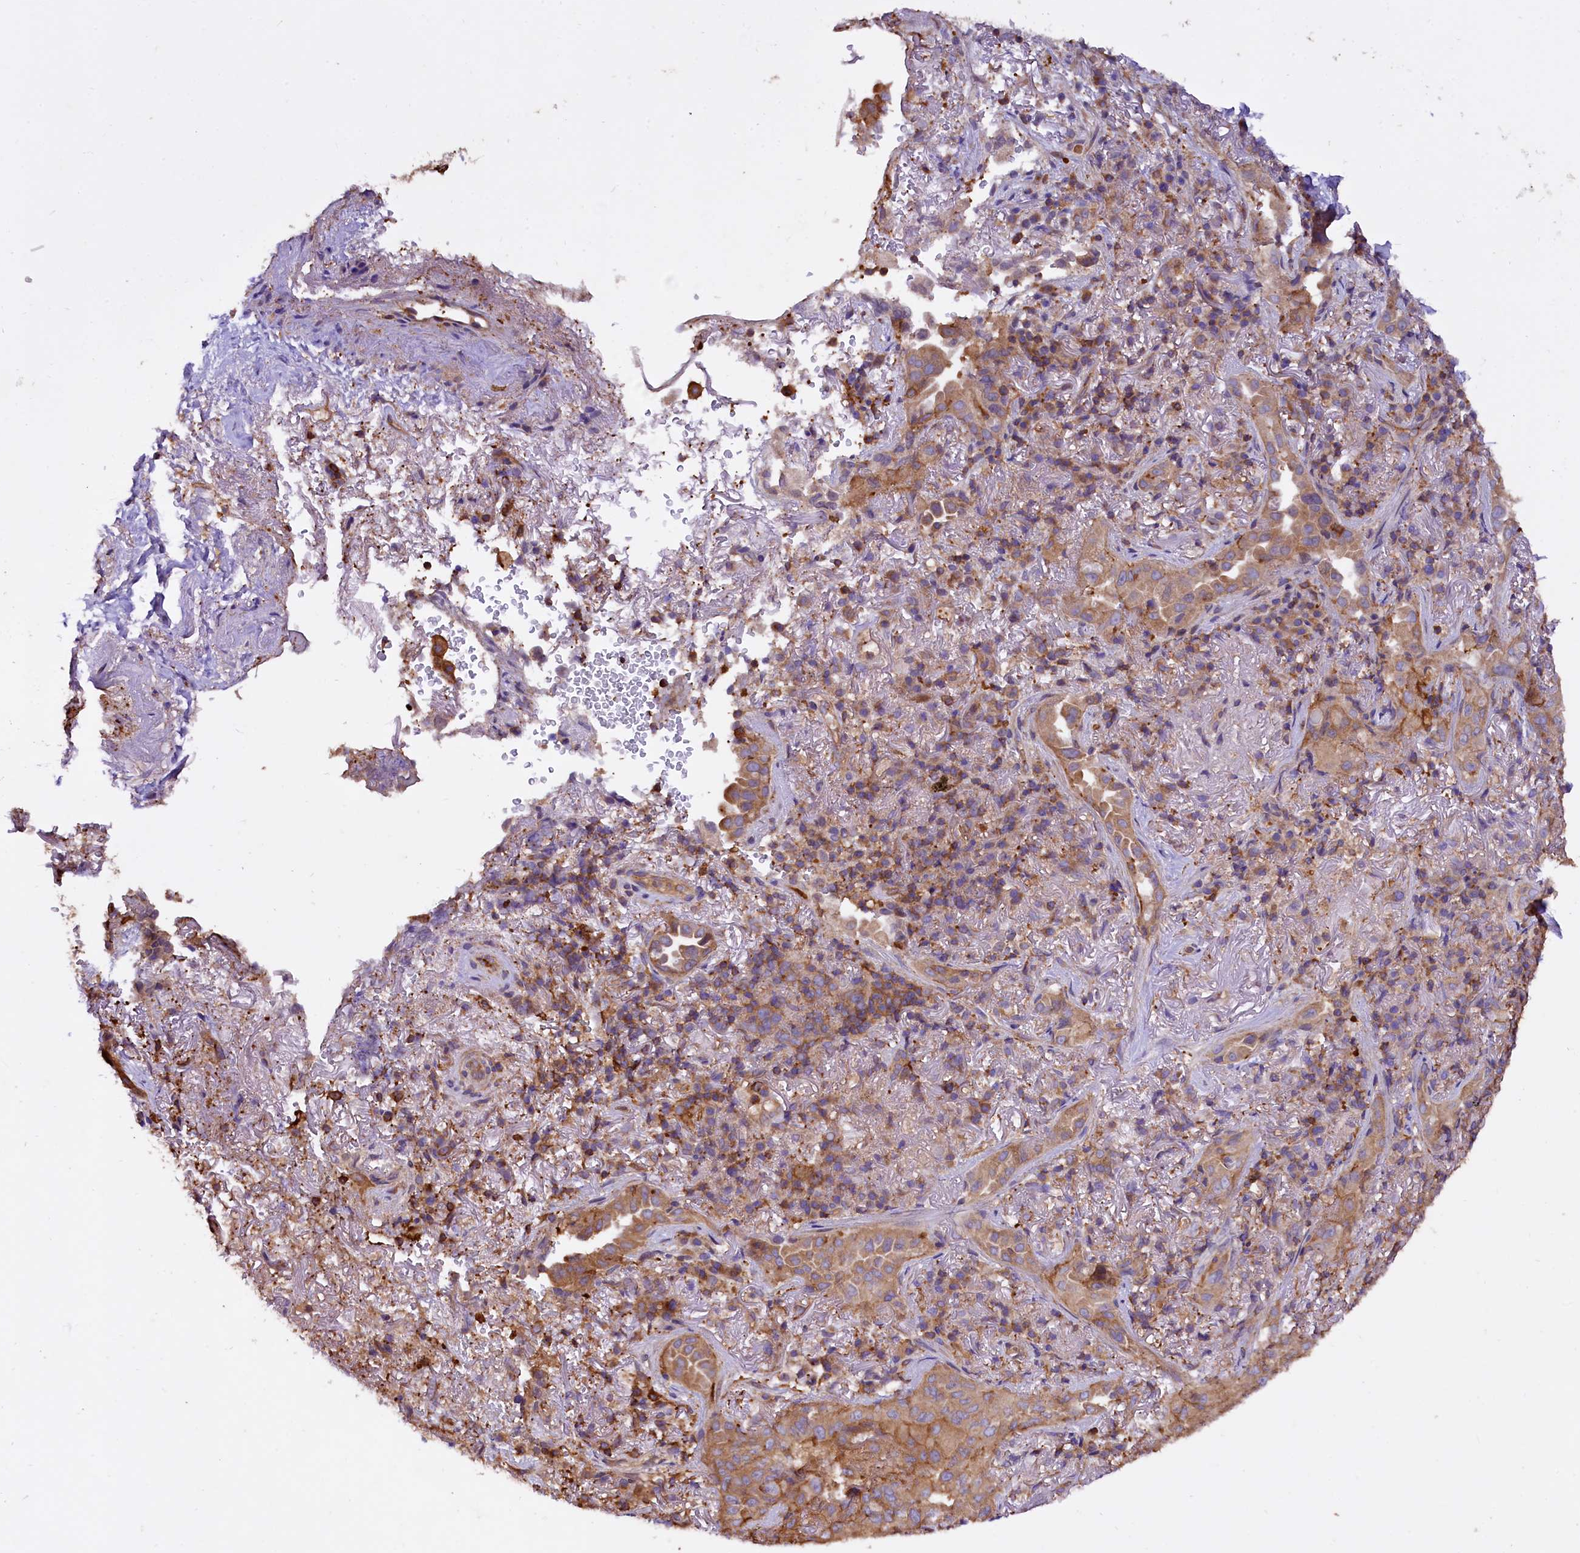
{"staining": {"intensity": "moderate", "quantity": "25%-75%", "location": "cytoplasmic/membranous"}, "tissue": "lung cancer", "cell_type": "Tumor cells", "image_type": "cancer", "snomed": [{"axis": "morphology", "description": "Adenocarcinoma, NOS"}, {"axis": "topography", "description": "Lung"}], "caption": "Immunohistochemistry histopathology image of human adenocarcinoma (lung) stained for a protein (brown), which shows medium levels of moderate cytoplasmic/membranous expression in approximately 25%-75% of tumor cells.", "gene": "RARS2", "patient": {"sex": "female", "age": 69}}